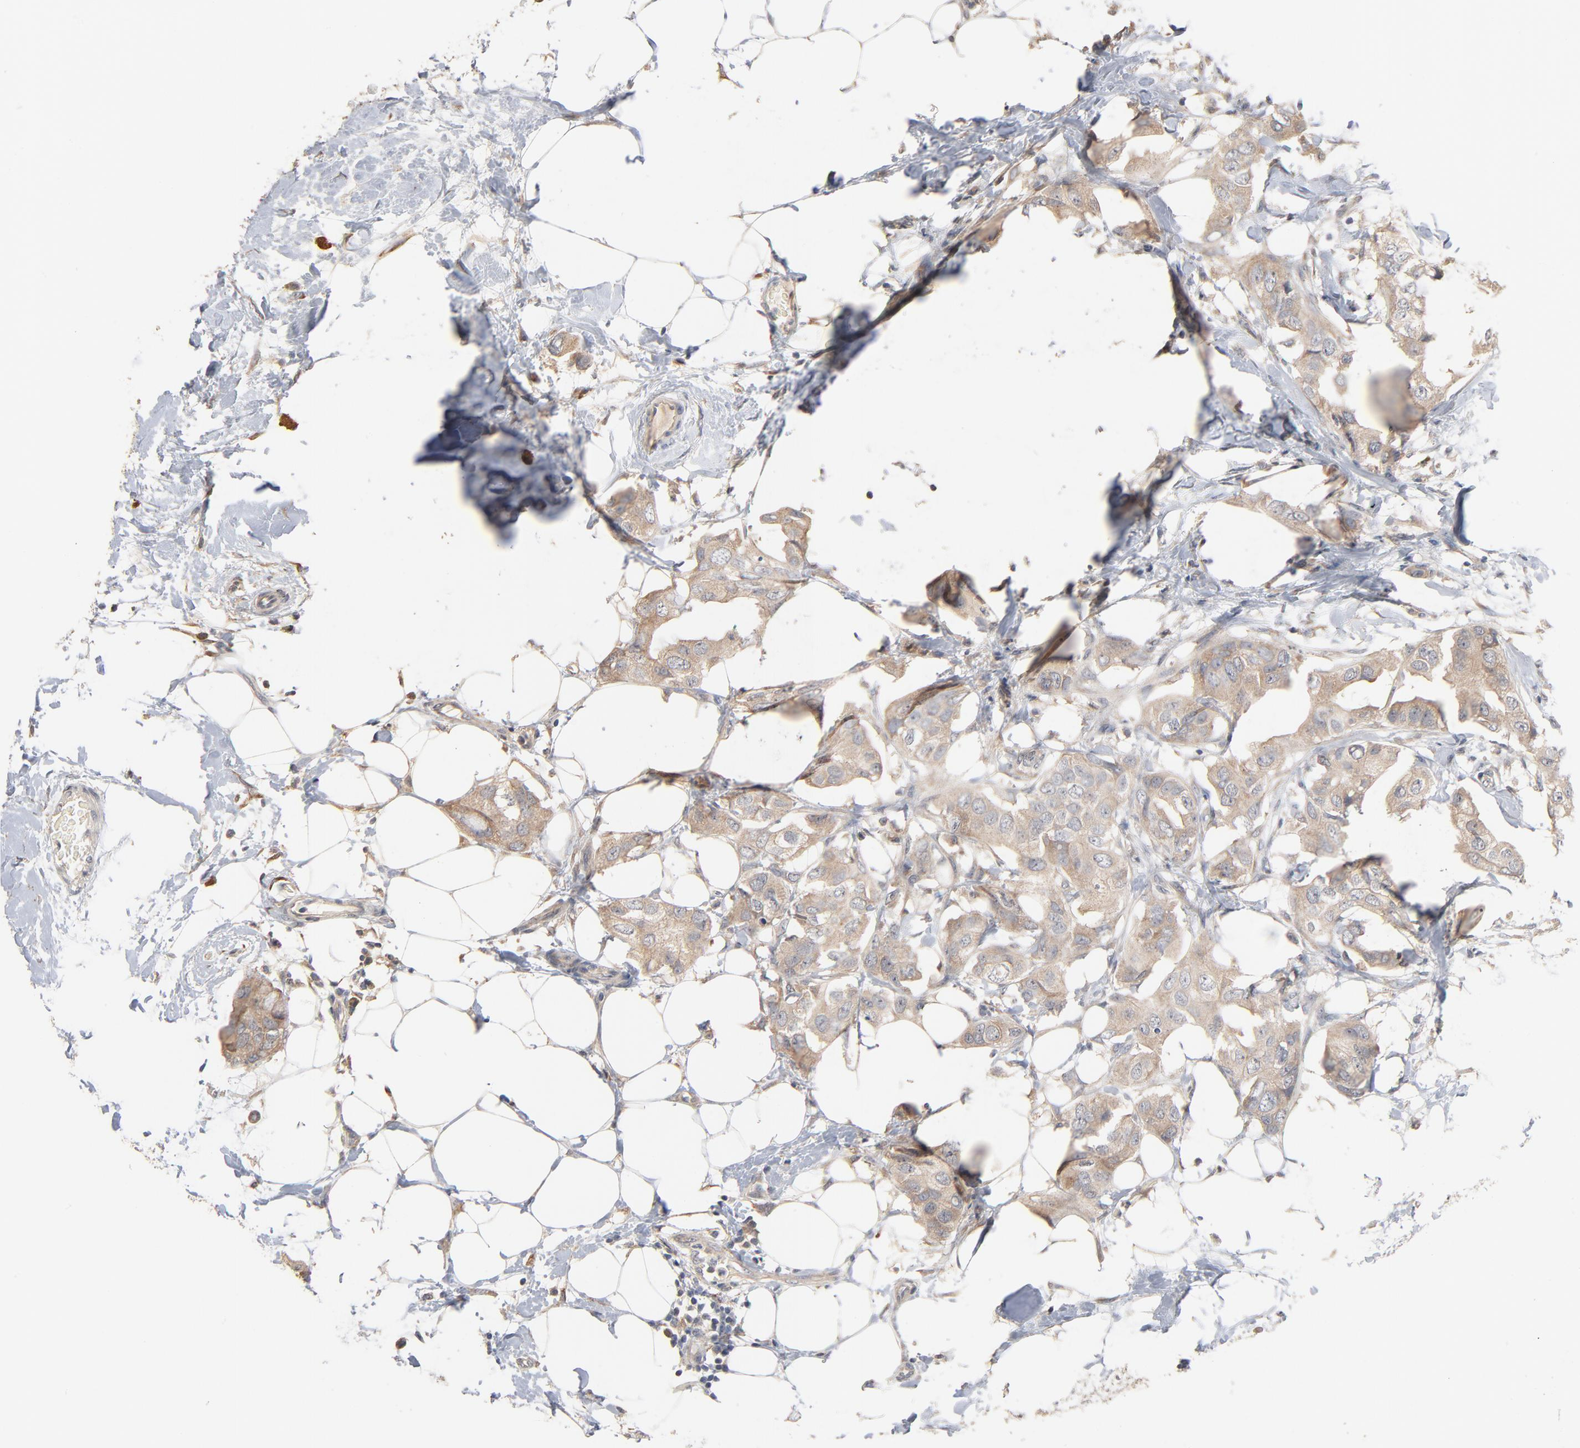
{"staining": {"intensity": "weak", "quantity": ">75%", "location": "cytoplasmic/membranous"}, "tissue": "breast cancer", "cell_type": "Tumor cells", "image_type": "cancer", "snomed": [{"axis": "morphology", "description": "Duct carcinoma"}, {"axis": "topography", "description": "Breast"}], "caption": "This histopathology image reveals immunohistochemistry (IHC) staining of human breast intraductal carcinoma, with low weak cytoplasmic/membranous staining in about >75% of tumor cells.", "gene": "ZDHHC8", "patient": {"sex": "female", "age": 40}}